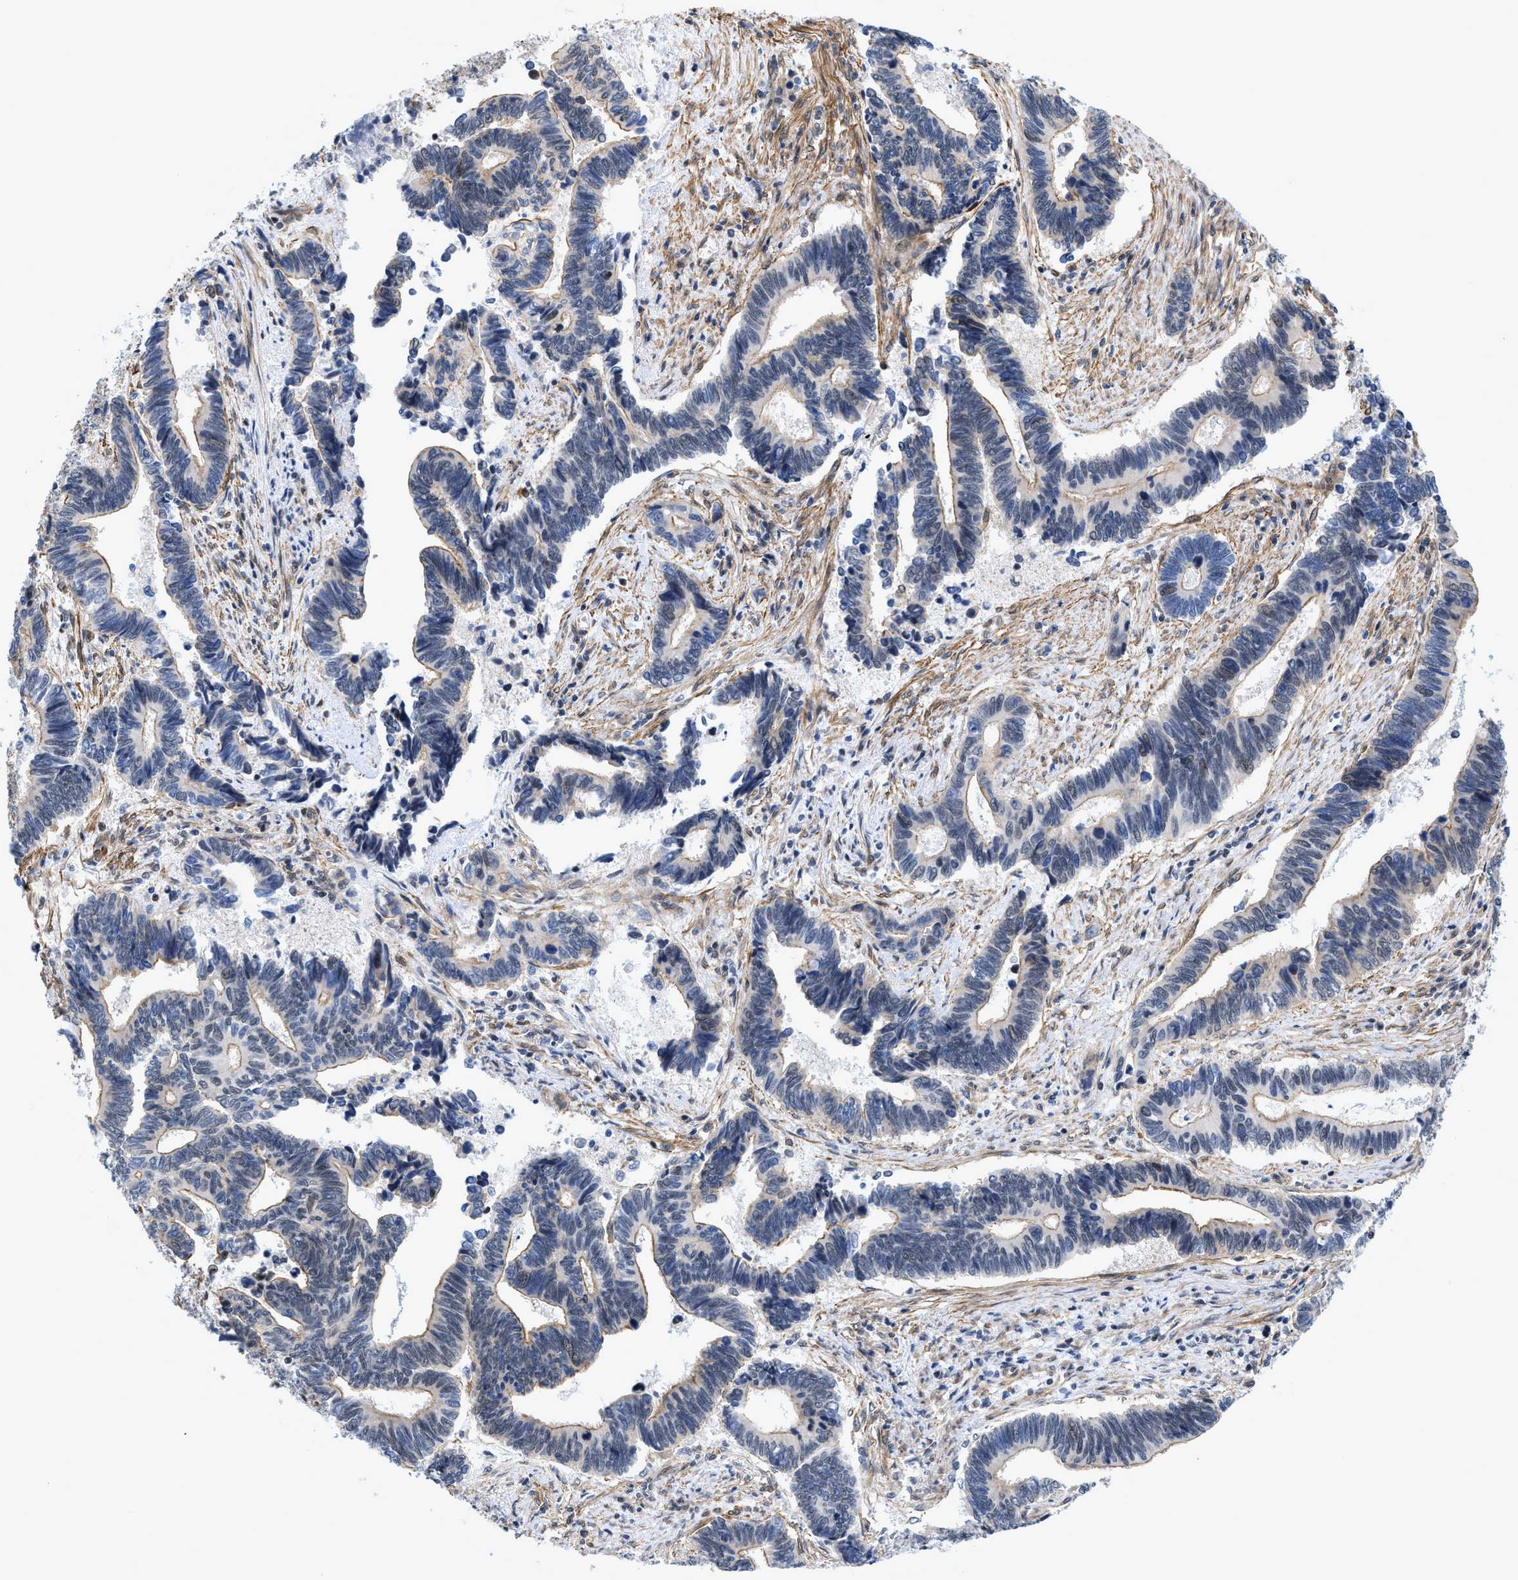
{"staining": {"intensity": "negative", "quantity": "none", "location": "none"}, "tissue": "pancreatic cancer", "cell_type": "Tumor cells", "image_type": "cancer", "snomed": [{"axis": "morphology", "description": "Adenocarcinoma, NOS"}, {"axis": "topography", "description": "Pancreas"}], "caption": "High magnification brightfield microscopy of pancreatic adenocarcinoma stained with DAB (3,3'-diaminobenzidine) (brown) and counterstained with hematoxylin (blue): tumor cells show no significant staining.", "gene": "GPRASP2", "patient": {"sex": "female", "age": 70}}